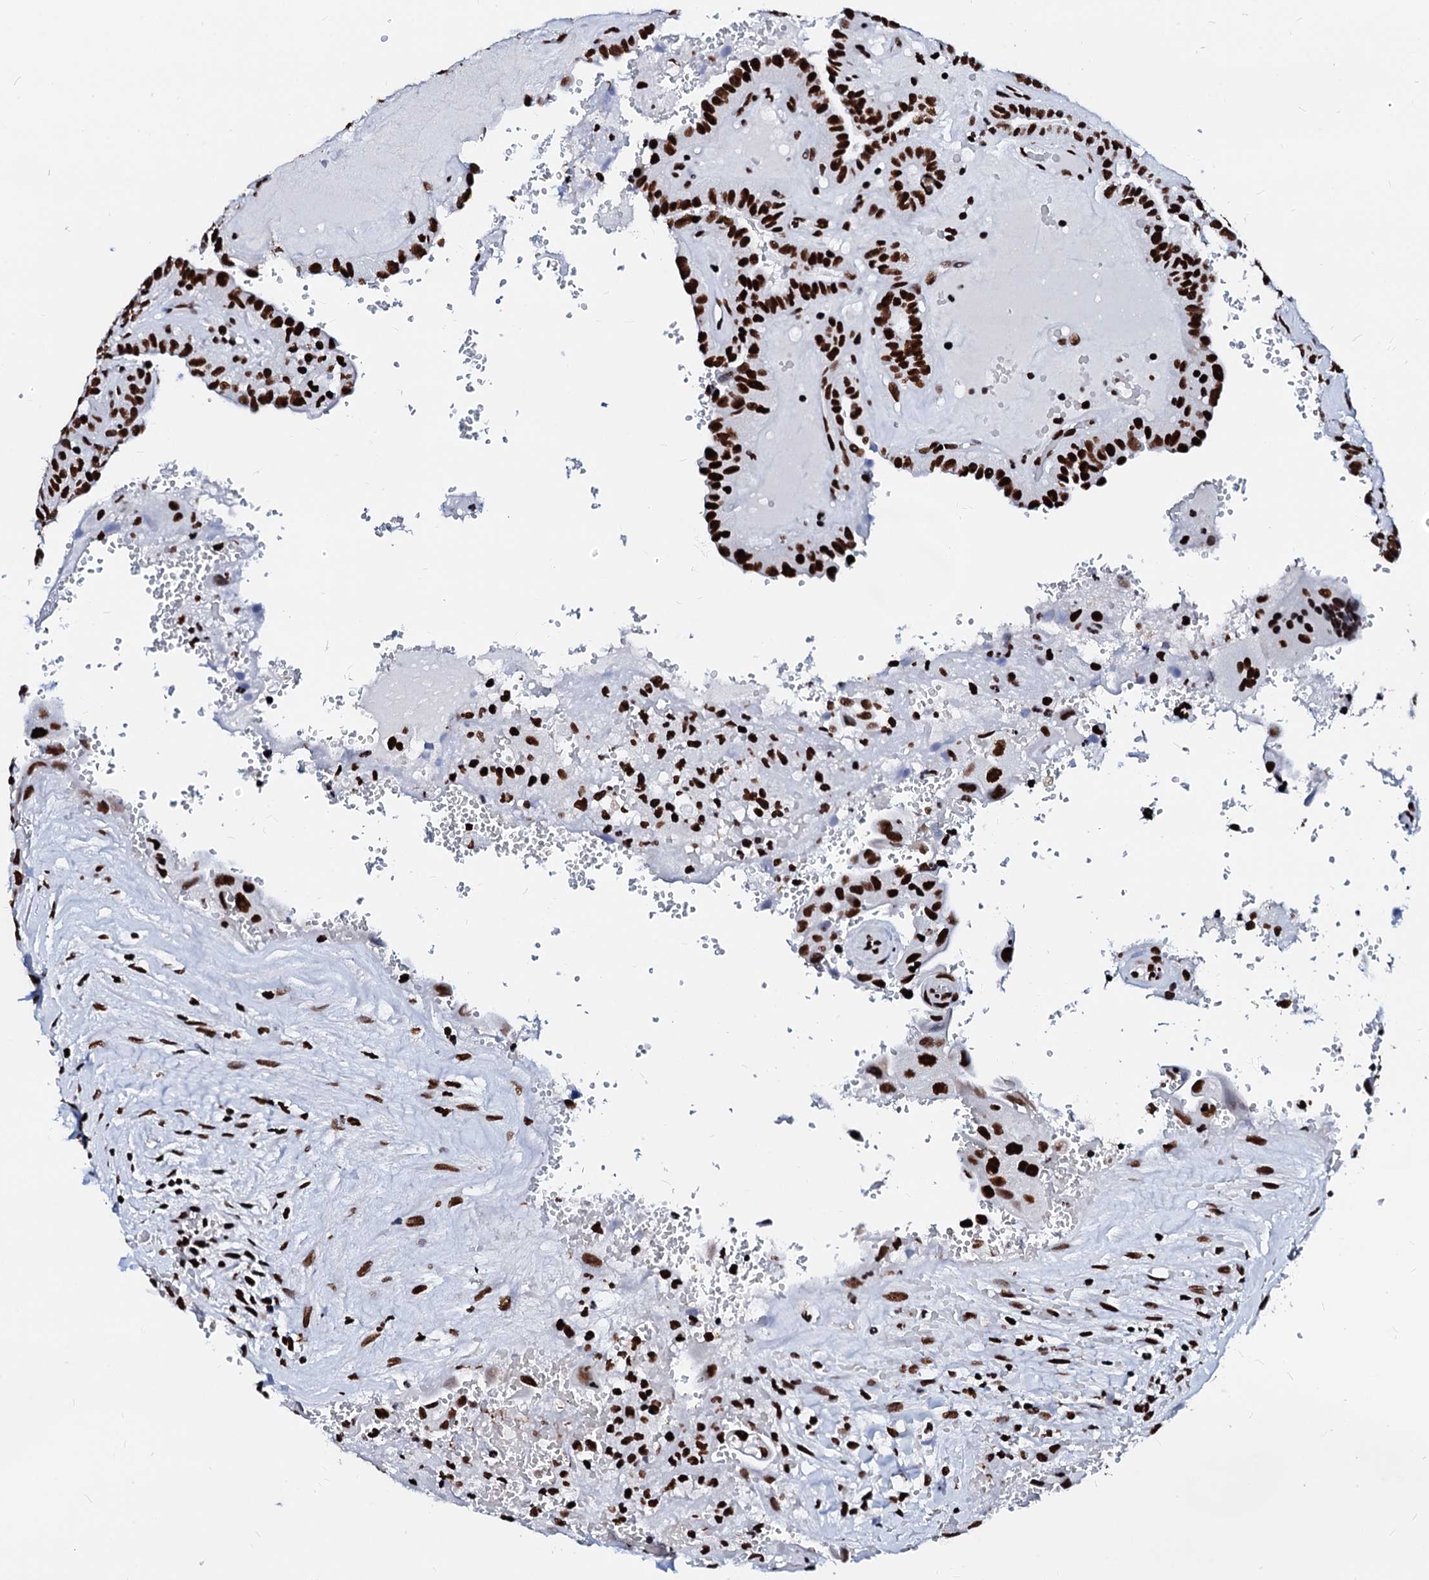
{"staining": {"intensity": "strong", "quantity": ">75%", "location": "nuclear"}, "tissue": "thyroid cancer", "cell_type": "Tumor cells", "image_type": "cancer", "snomed": [{"axis": "morphology", "description": "Papillary adenocarcinoma, NOS"}, {"axis": "topography", "description": "Thyroid gland"}], "caption": "This histopathology image demonstrates IHC staining of thyroid papillary adenocarcinoma, with high strong nuclear expression in about >75% of tumor cells.", "gene": "RALY", "patient": {"sex": "male", "age": 77}}